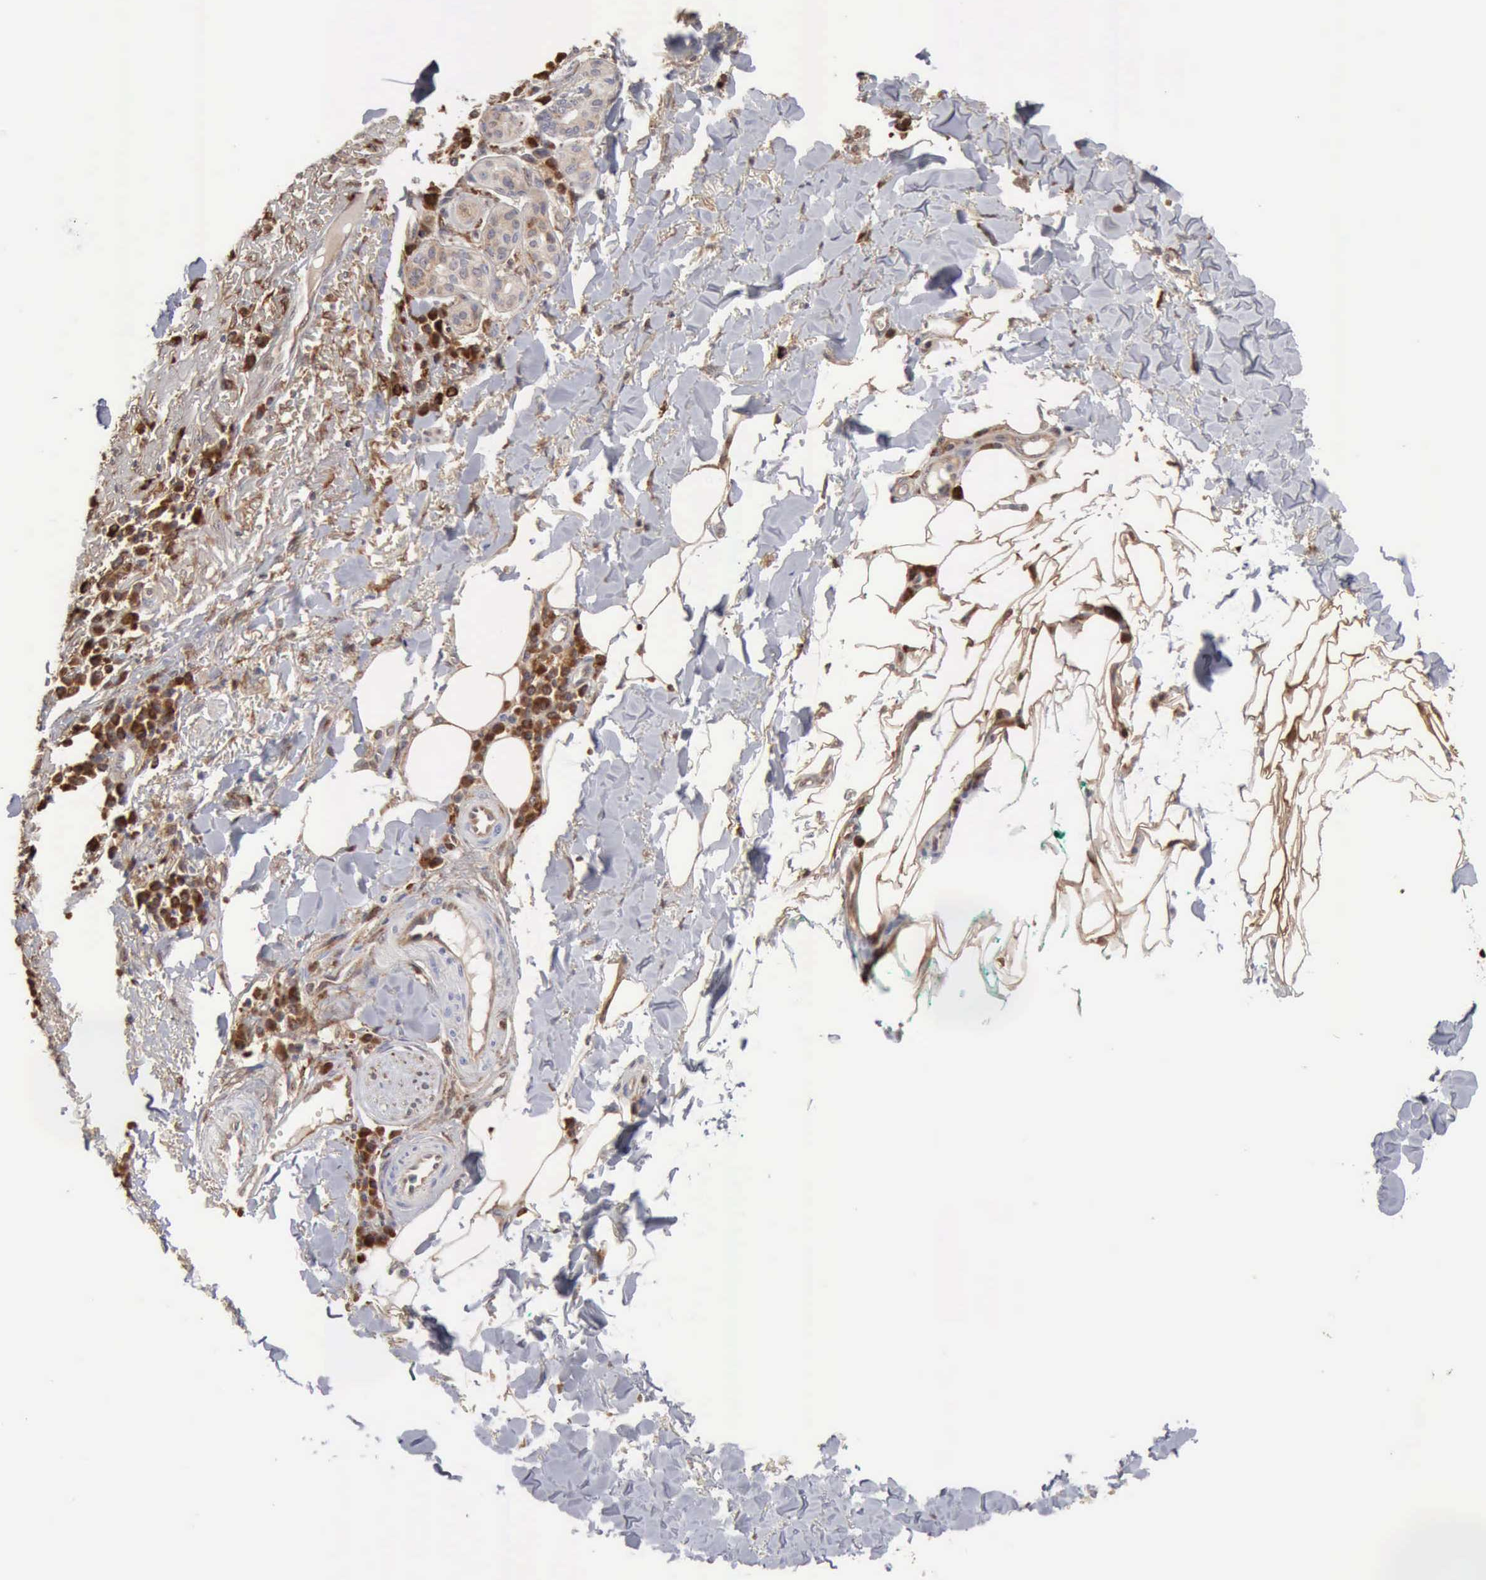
{"staining": {"intensity": "strong", "quantity": ">75%", "location": "cytoplasmic/membranous"}, "tissue": "skin cancer", "cell_type": "Tumor cells", "image_type": "cancer", "snomed": [{"axis": "morphology", "description": "Basal cell carcinoma"}, {"axis": "topography", "description": "Skin"}], "caption": "An IHC histopathology image of neoplastic tissue is shown. Protein staining in brown labels strong cytoplasmic/membranous positivity in basal cell carcinoma (skin) within tumor cells.", "gene": "APOL2", "patient": {"sex": "female", "age": 89}}